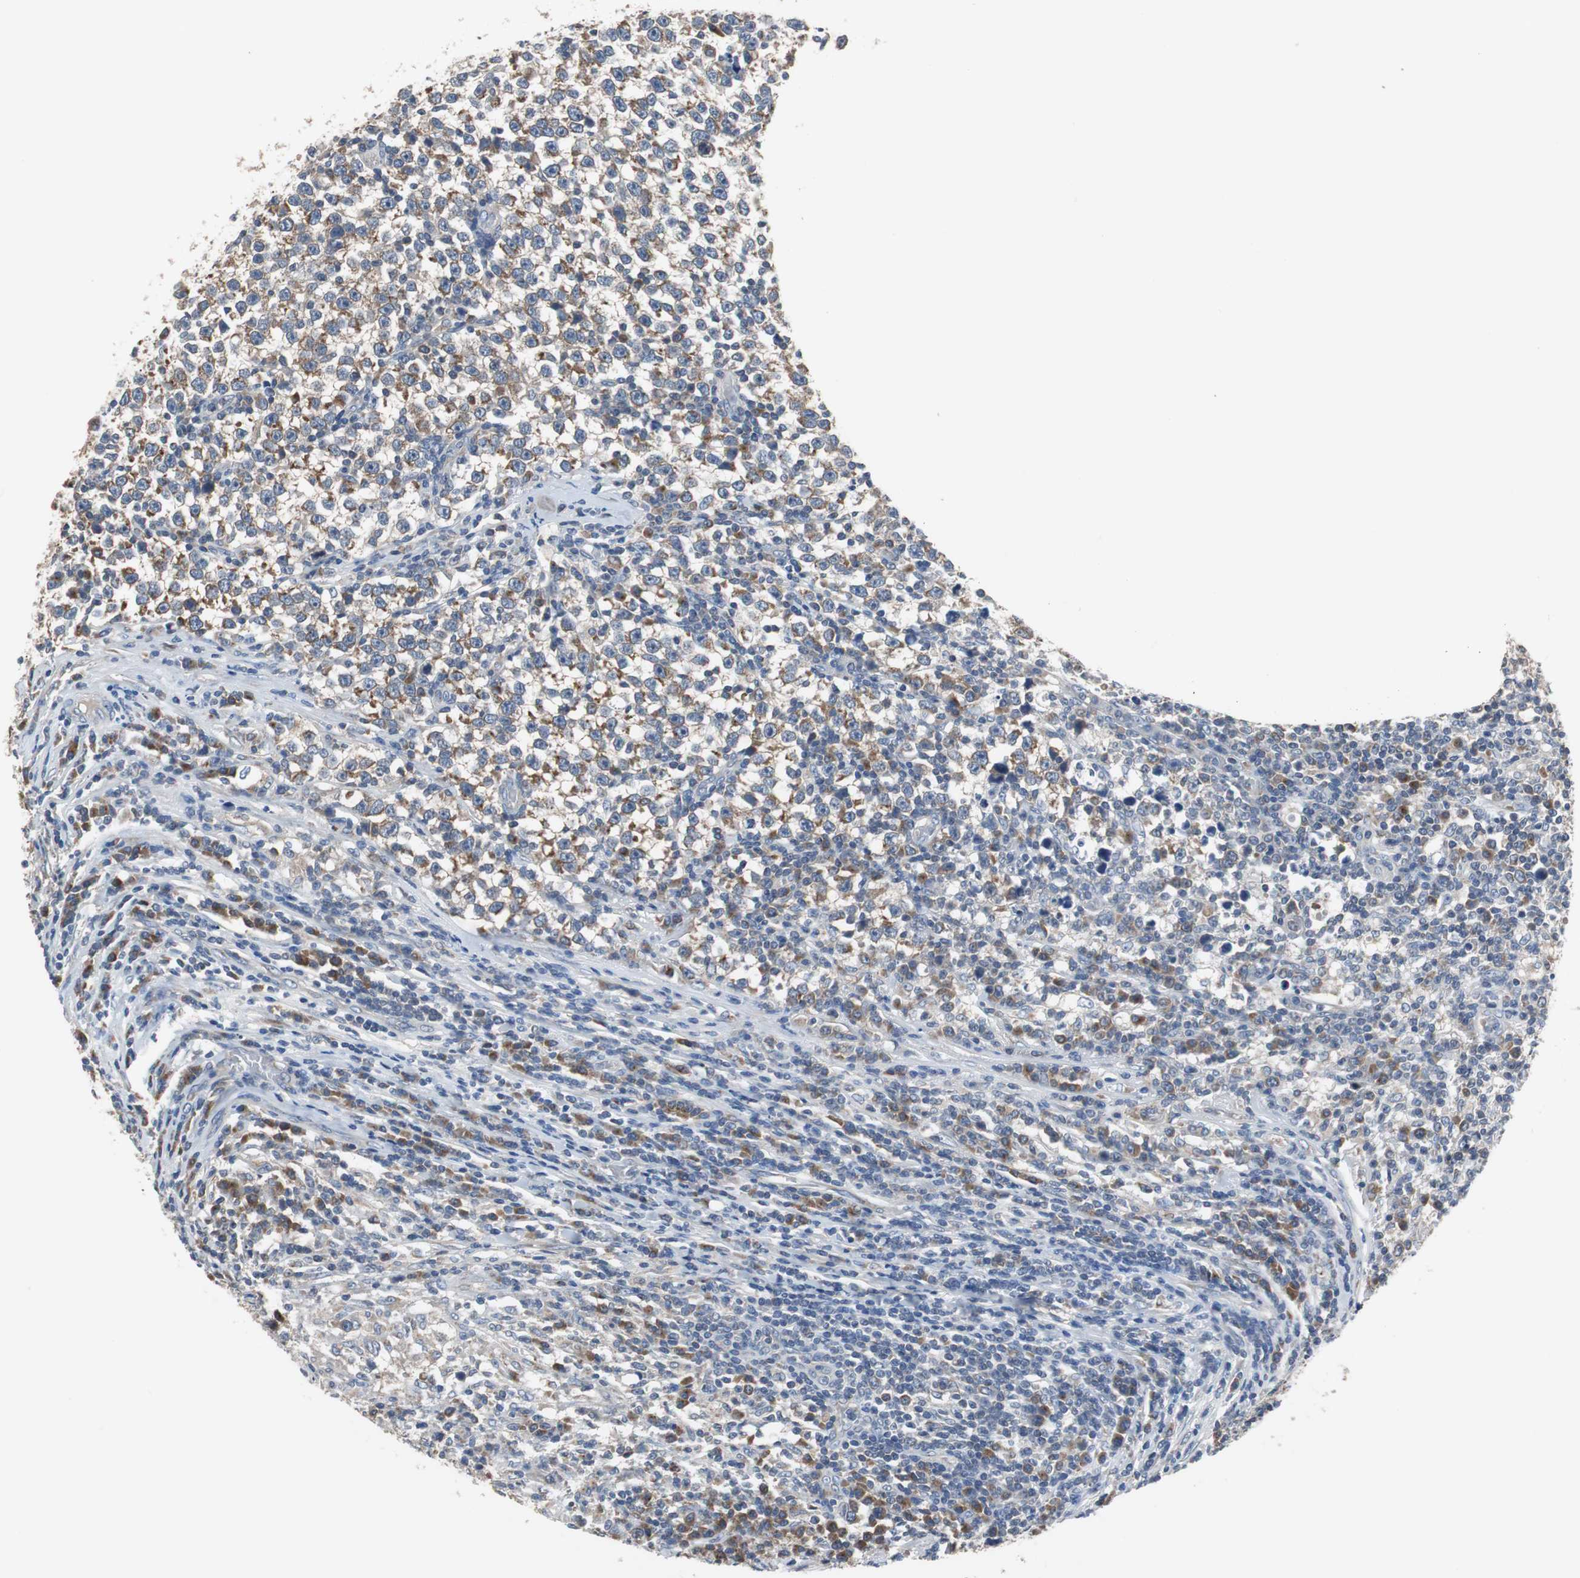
{"staining": {"intensity": "moderate", "quantity": ">75%", "location": "cytoplasmic/membranous"}, "tissue": "testis cancer", "cell_type": "Tumor cells", "image_type": "cancer", "snomed": [{"axis": "morphology", "description": "Seminoma, NOS"}, {"axis": "topography", "description": "Testis"}], "caption": "Immunohistochemistry (IHC) (DAB (3,3'-diaminobenzidine)) staining of human testis cancer (seminoma) exhibits moderate cytoplasmic/membranous protein expression in approximately >75% of tumor cells. The protein is stained brown, and the nuclei are stained in blue (DAB IHC with brightfield microscopy, high magnification).", "gene": "CALB2", "patient": {"sex": "male", "age": 43}}